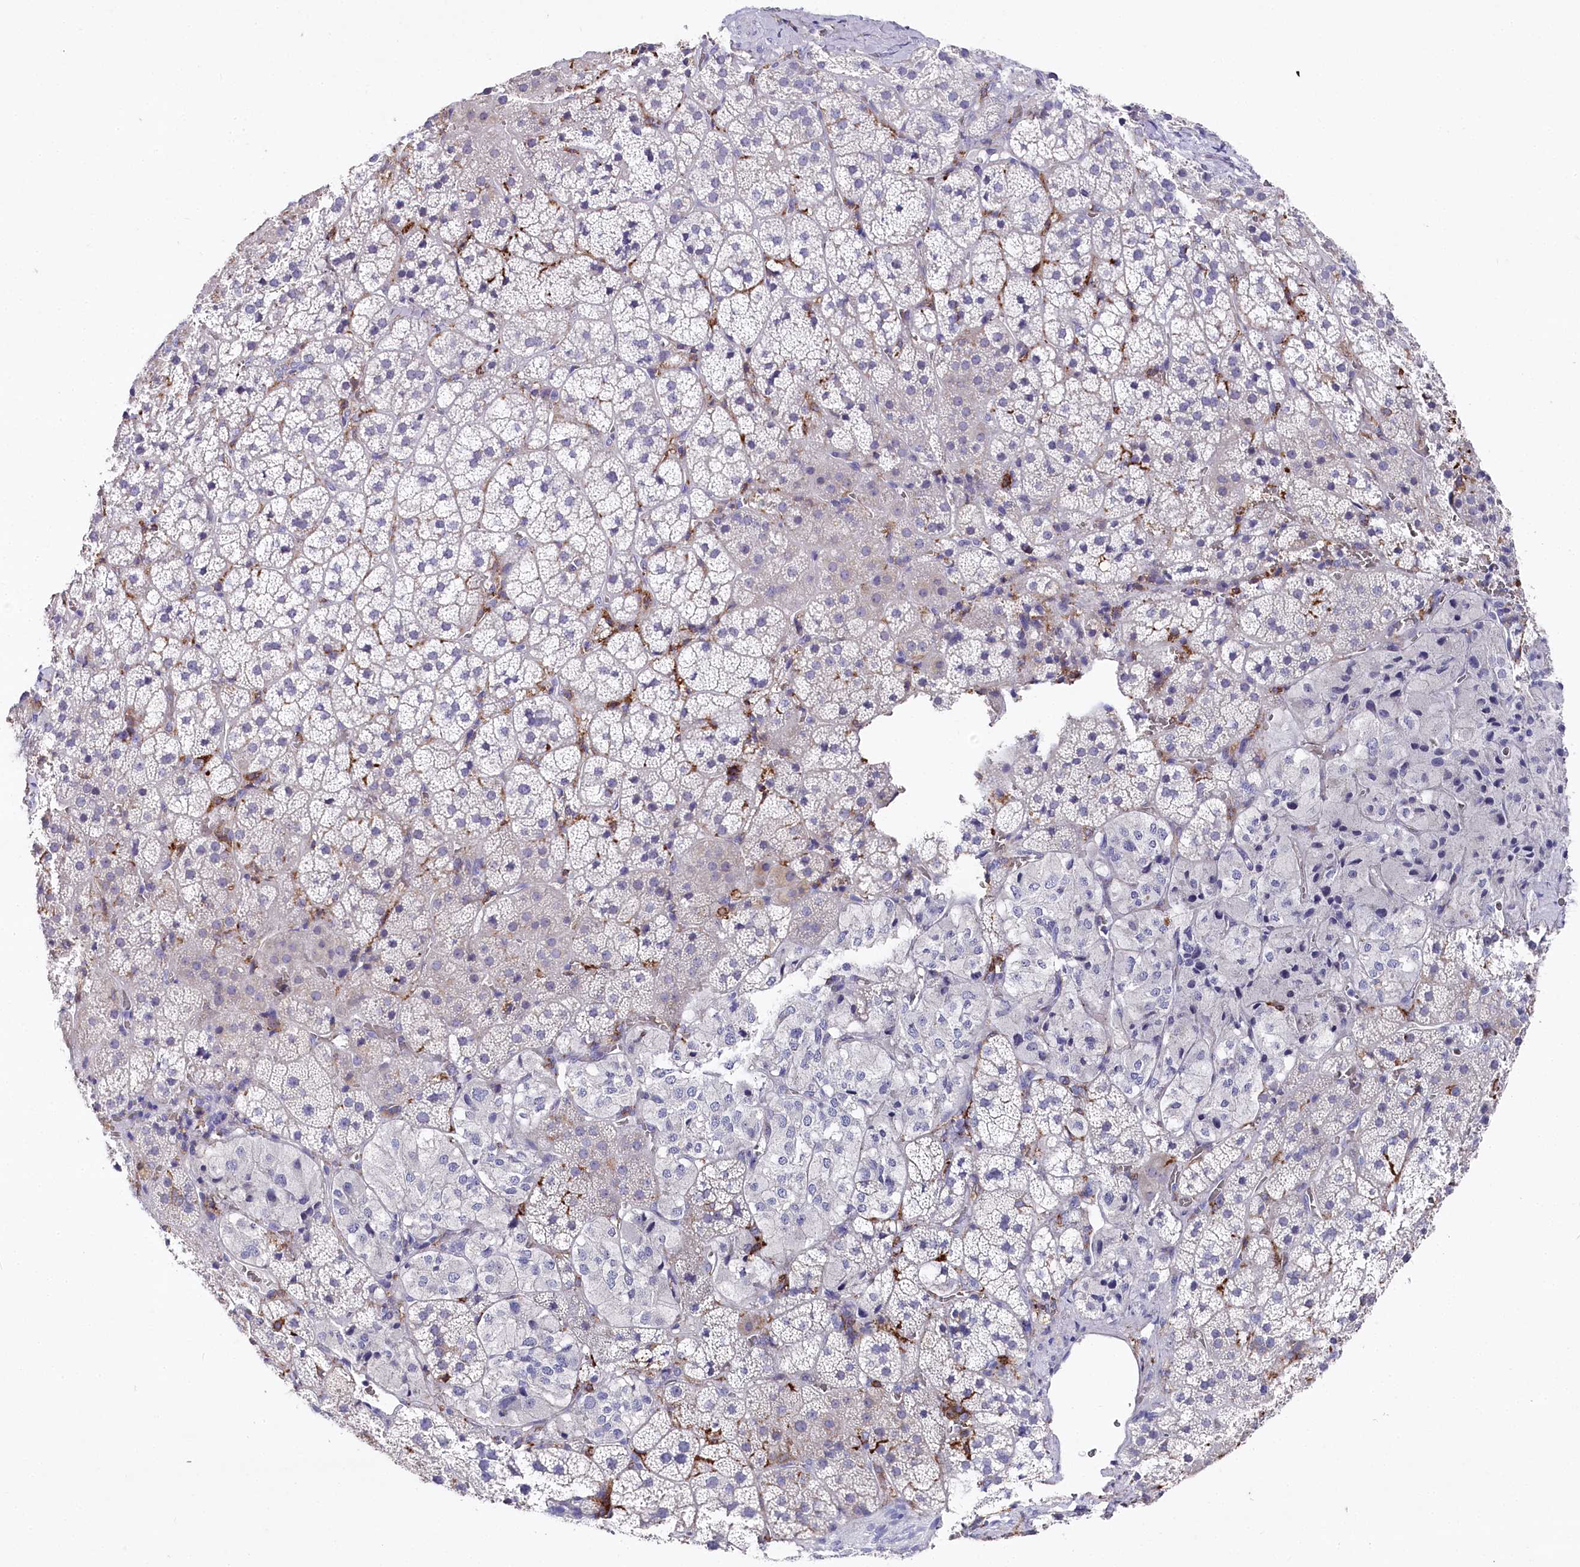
{"staining": {"intensity": "negative", "quantity": "none", "location": "none"}, "tissue": "adrenal gland", "cell_type": "Glandular cells", "image_type": "normal", "snomed": [{"axis": "morphology", "description": "Normal tissue, NOS"}, {"axis": "topography", "description": "Adrenal gland"}], "caption": "Immunohistochemistry of benign adrenal gland reveals no expression in glandular cells.", "gene": "CLEC4M", "patient": {"sex": "female", "age": 44}}